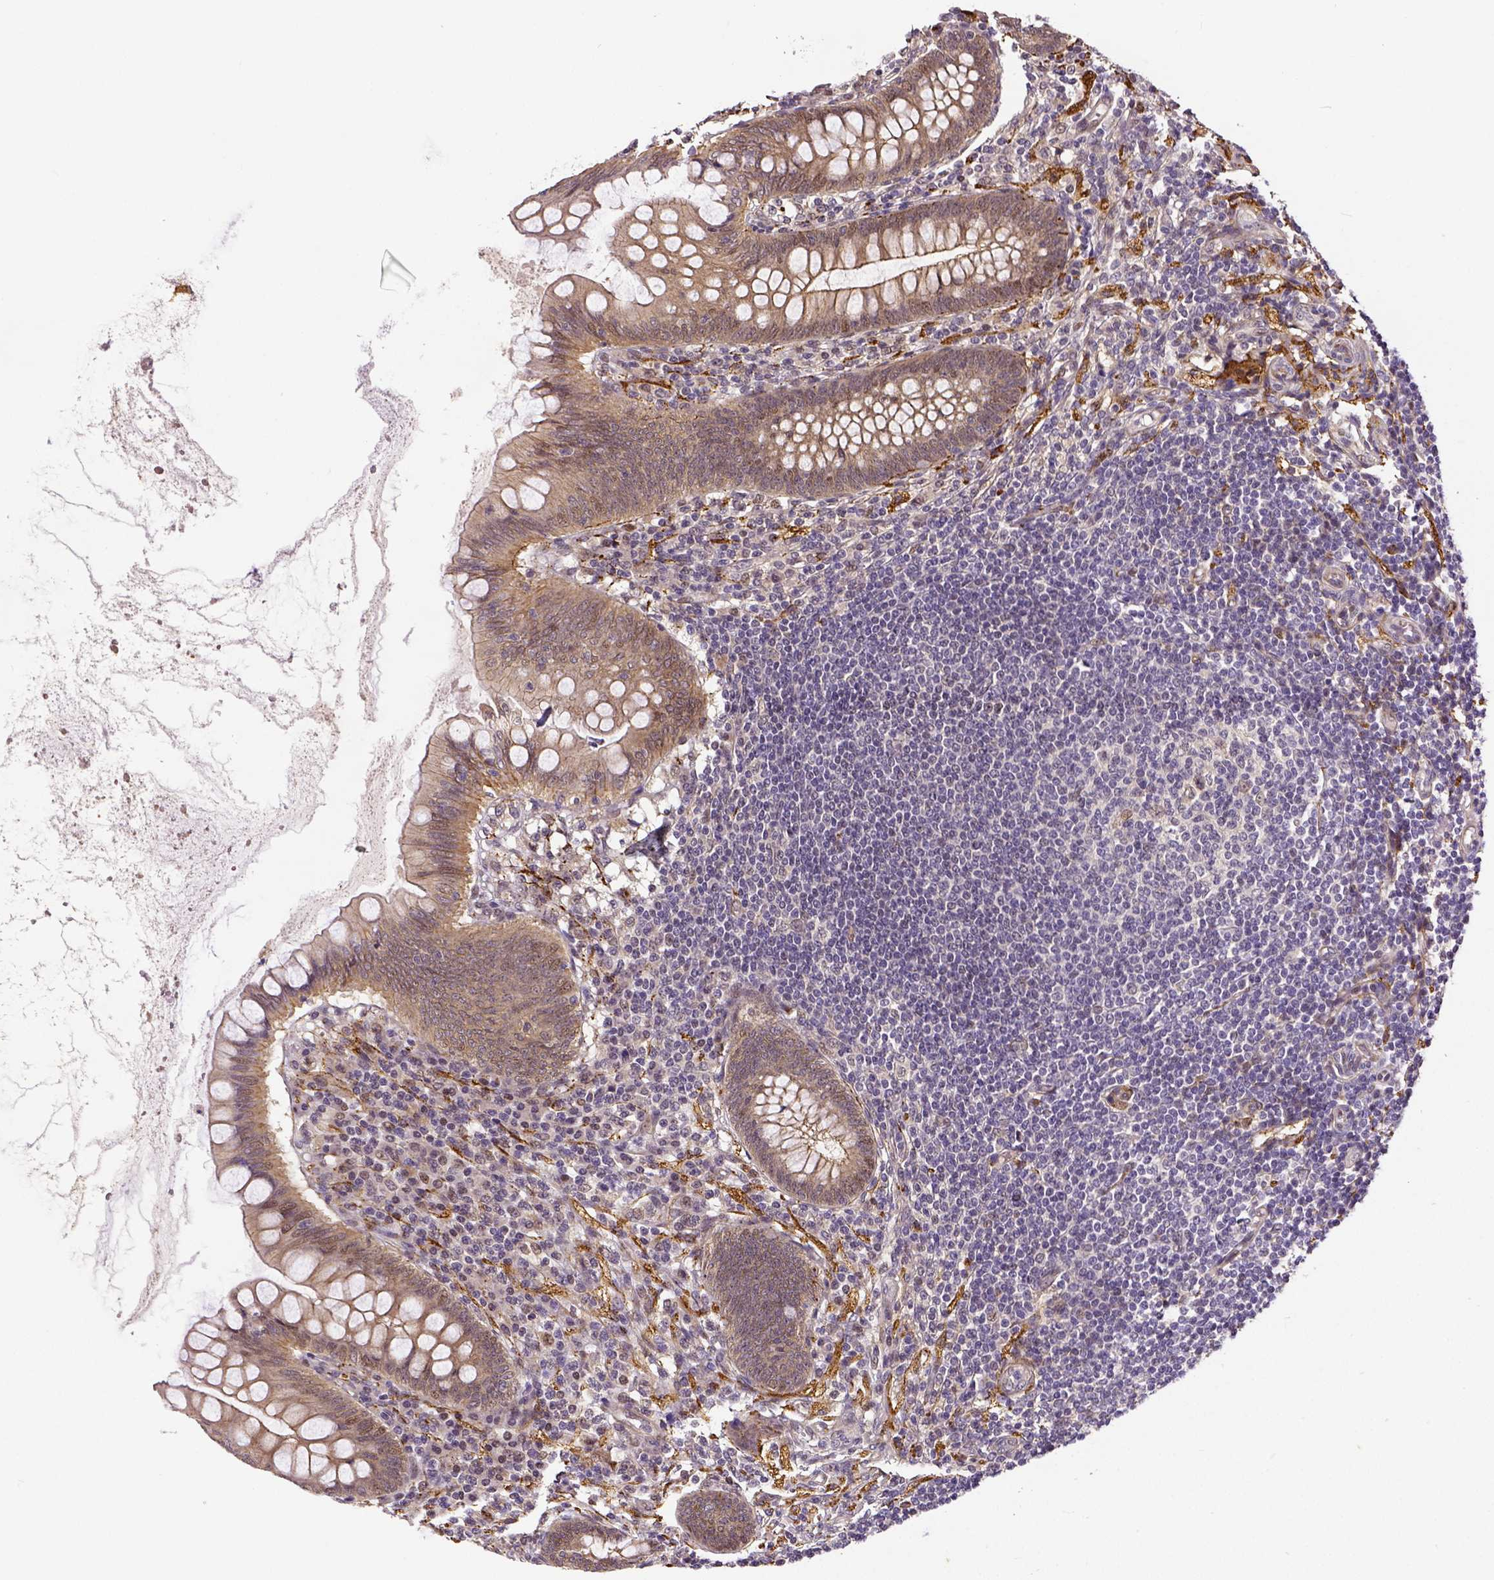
{"staining": {"intensity": "moderate", "quantity": ">75%", "location": "cytoplasmic/membranous"}, "tissue": "appendix", "cell_type": "Glandular cells", "image_type": "normal", "snomed": [{"axis": "morphology", "description": "Normal tissue, NOS"}, {"axis": "topography", "description": "Appendix"}], "caption": "Glandular cells demonstrate medium levels of moderate cytoplasmic/membranous expression in approximately >75% of cells in unremarkable human appendix.", "gene": "DICER1", "patient": {"sex": "female", "age": 57}}